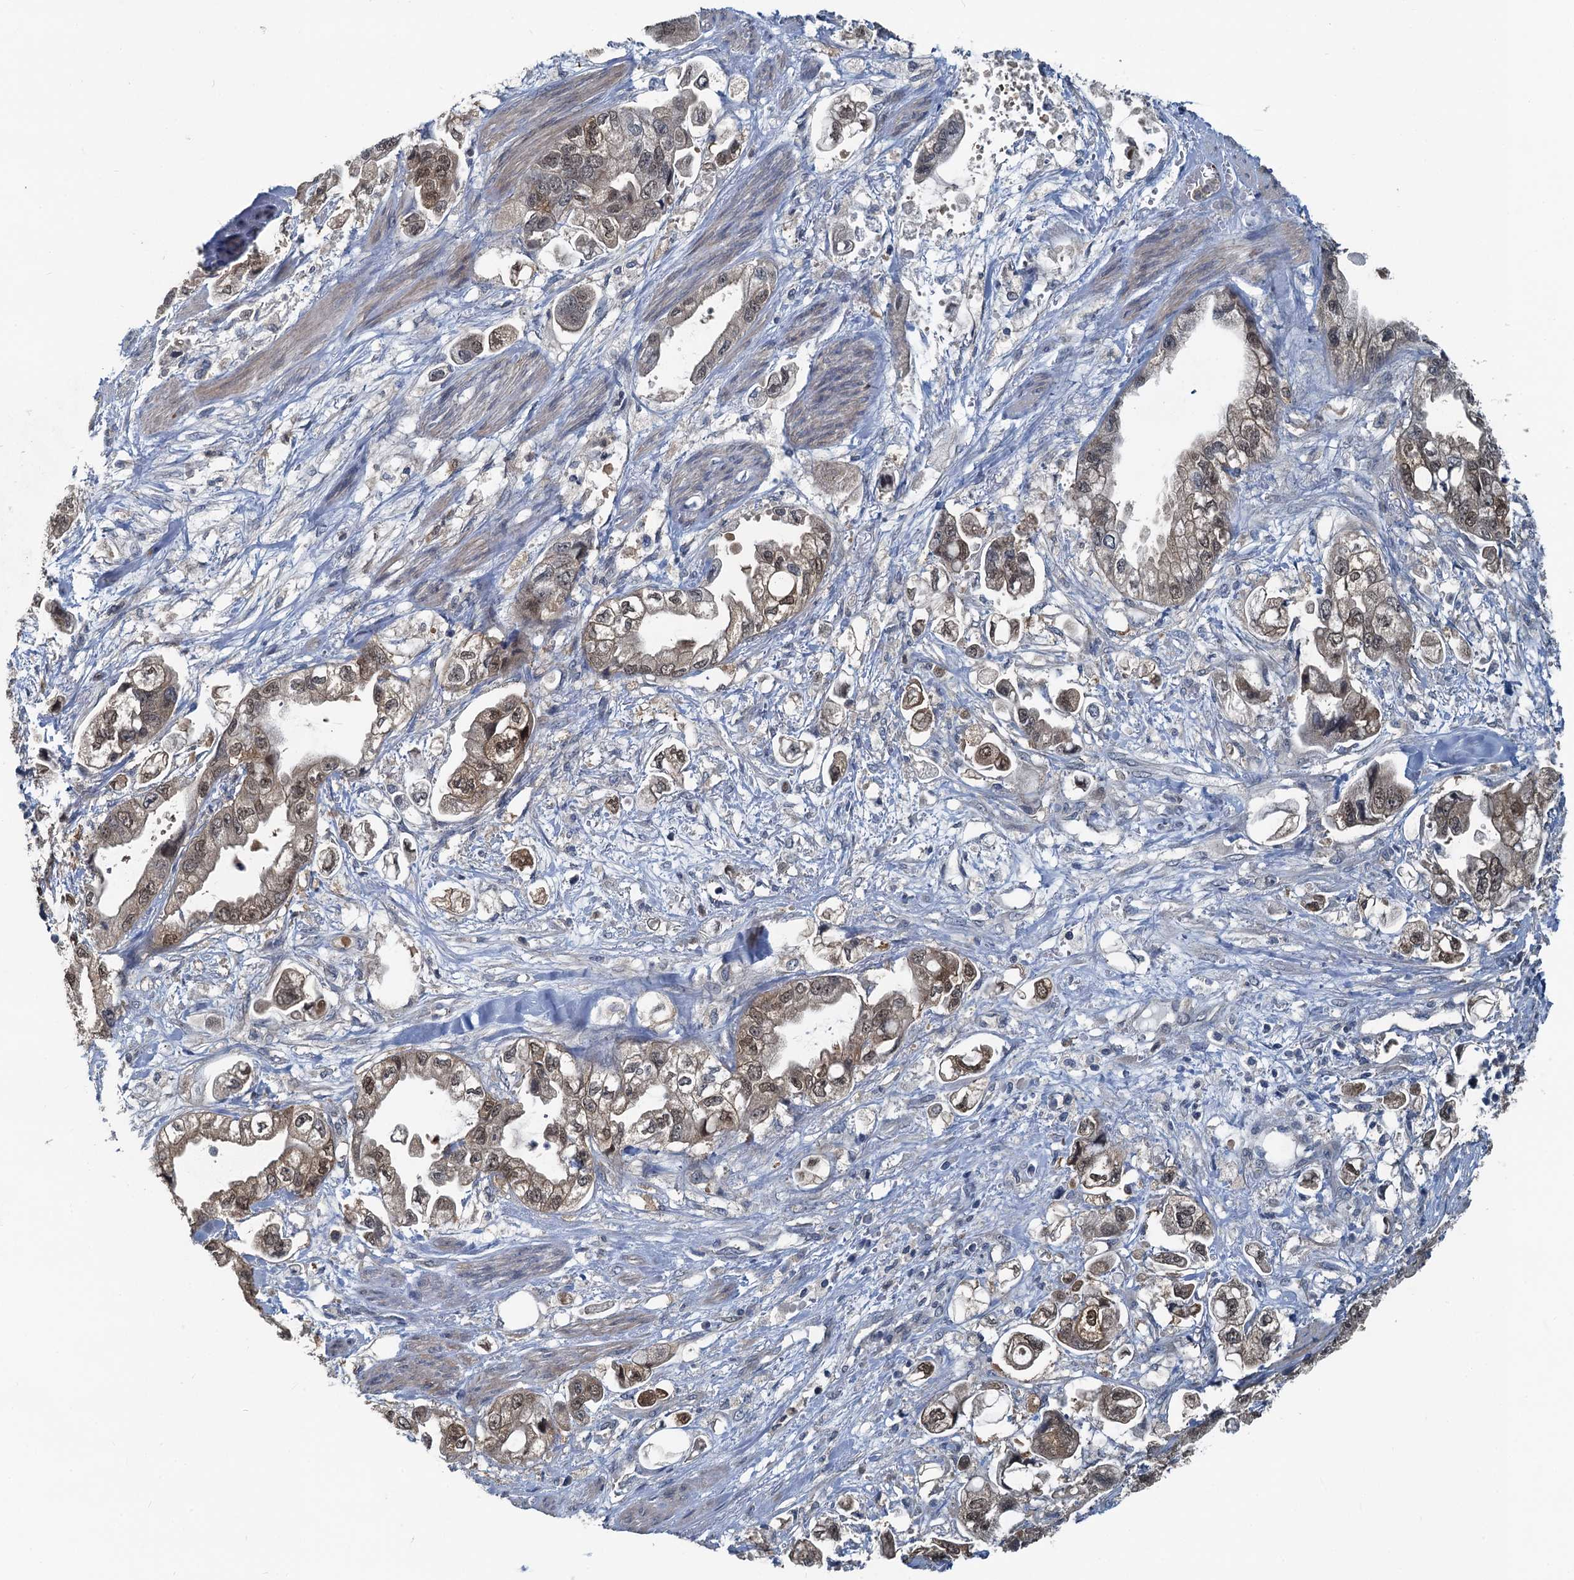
{"staining": {"intensity": "weak", "quantity": ">75%", "location": "cytoplasmic/membranous,nuclear"}, "tissue": "stomach cancer", "cell_type": "Tumor cells", "image_type": "cancer", "snomed": [{"axis": "morphology", "description": "Adenocarcinoma, NOS"}, {"axis": "topography", "description": "Stomach"}], "caption": "Immunohistochemical staining of stomach cancer displays low levels of weak cytoplasmic/membranous and nuclear protein positivity in approximately >75% of tumor cells.", "gene": "GCLM", "patient": {"sex": "male", "age": 62}}